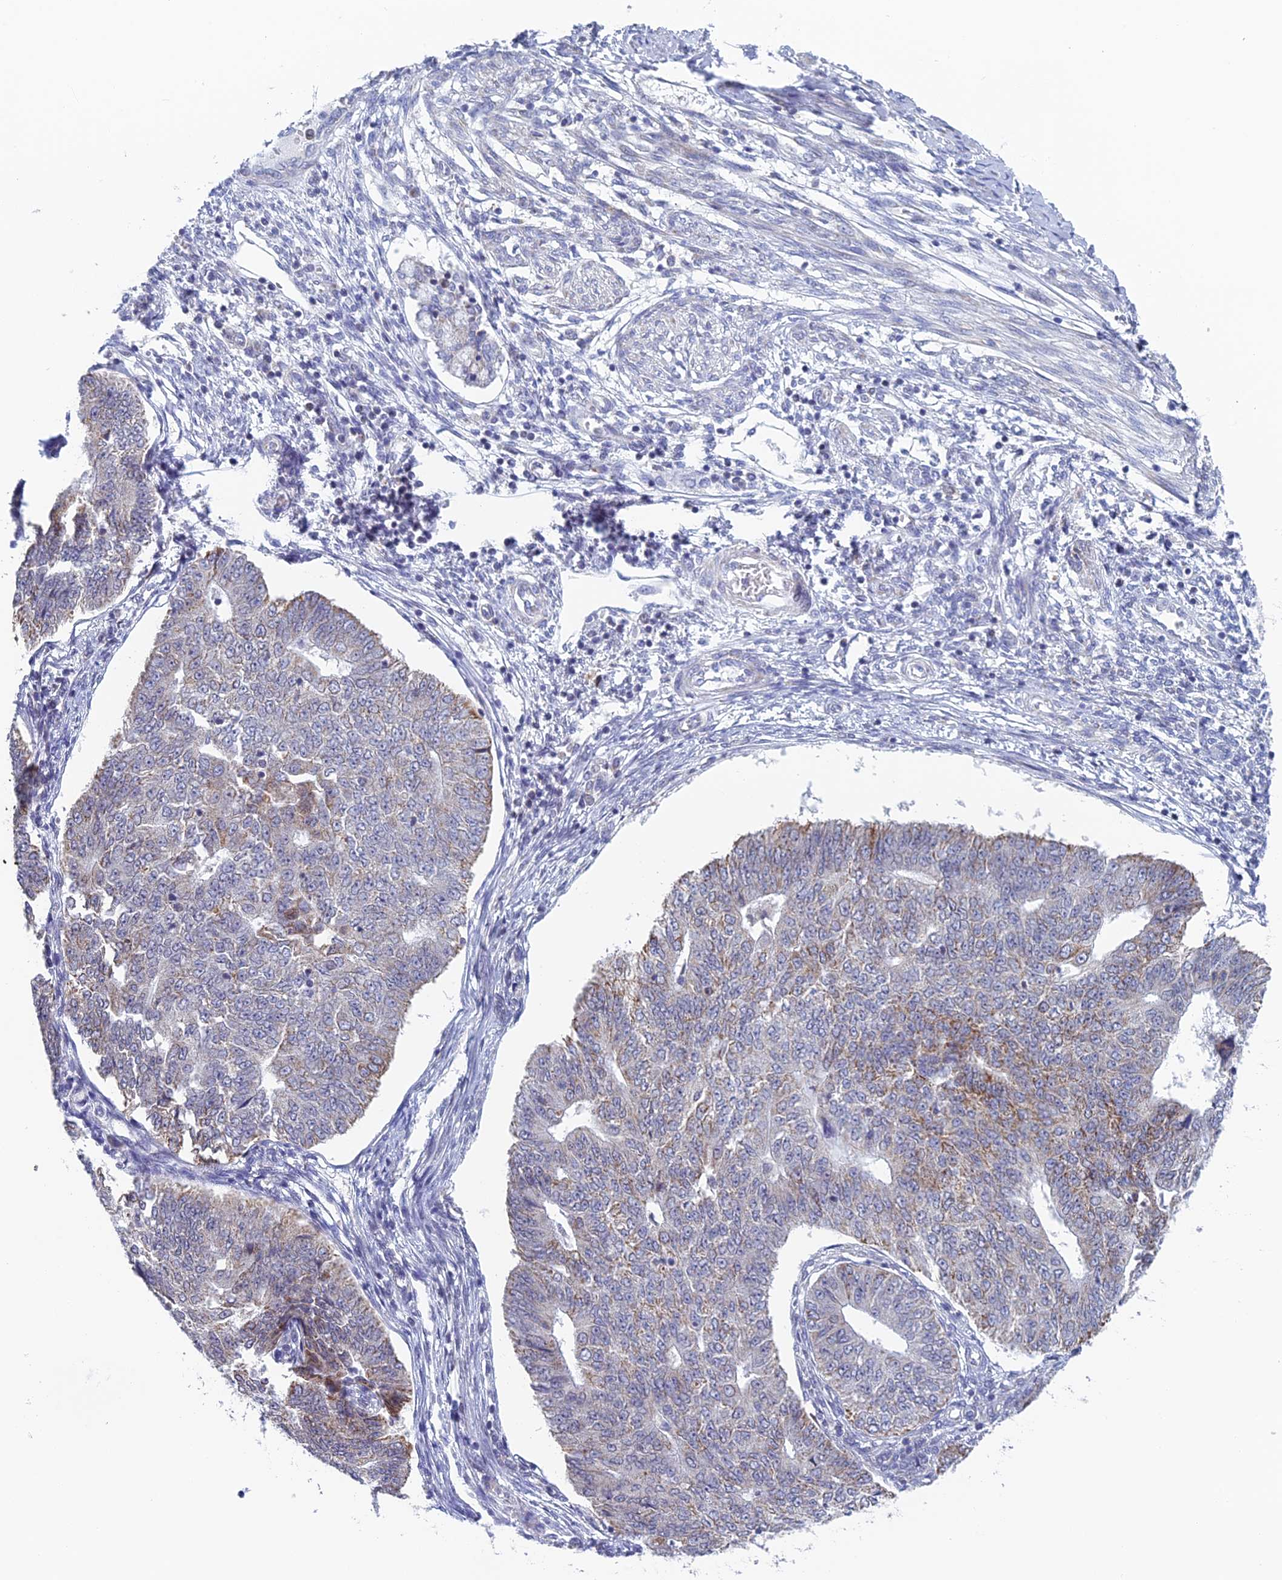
{"staining": {"intensity": "moderate", "quantity": "<25%", "location": "cytoplasmic/membranous"}, "tissue": "endometrial cancer", "cell_type": "Tumor cells", "image_type": "cancer", "snomed": [{"axis": "morphology", "description": "Adenocarcinoma, NOS"}, {"axis": "topography", "description": "Endometrium"}], "caption": "Approximately <25% of tumor cells in human adenocarcinoma (endometrial) exhibit moderate cytoplasmic/membranous protein staining as visualized by brown immunohistochemical staining.", "gene": "REXO5", "patient": {"sex": "female", "age": 32}}